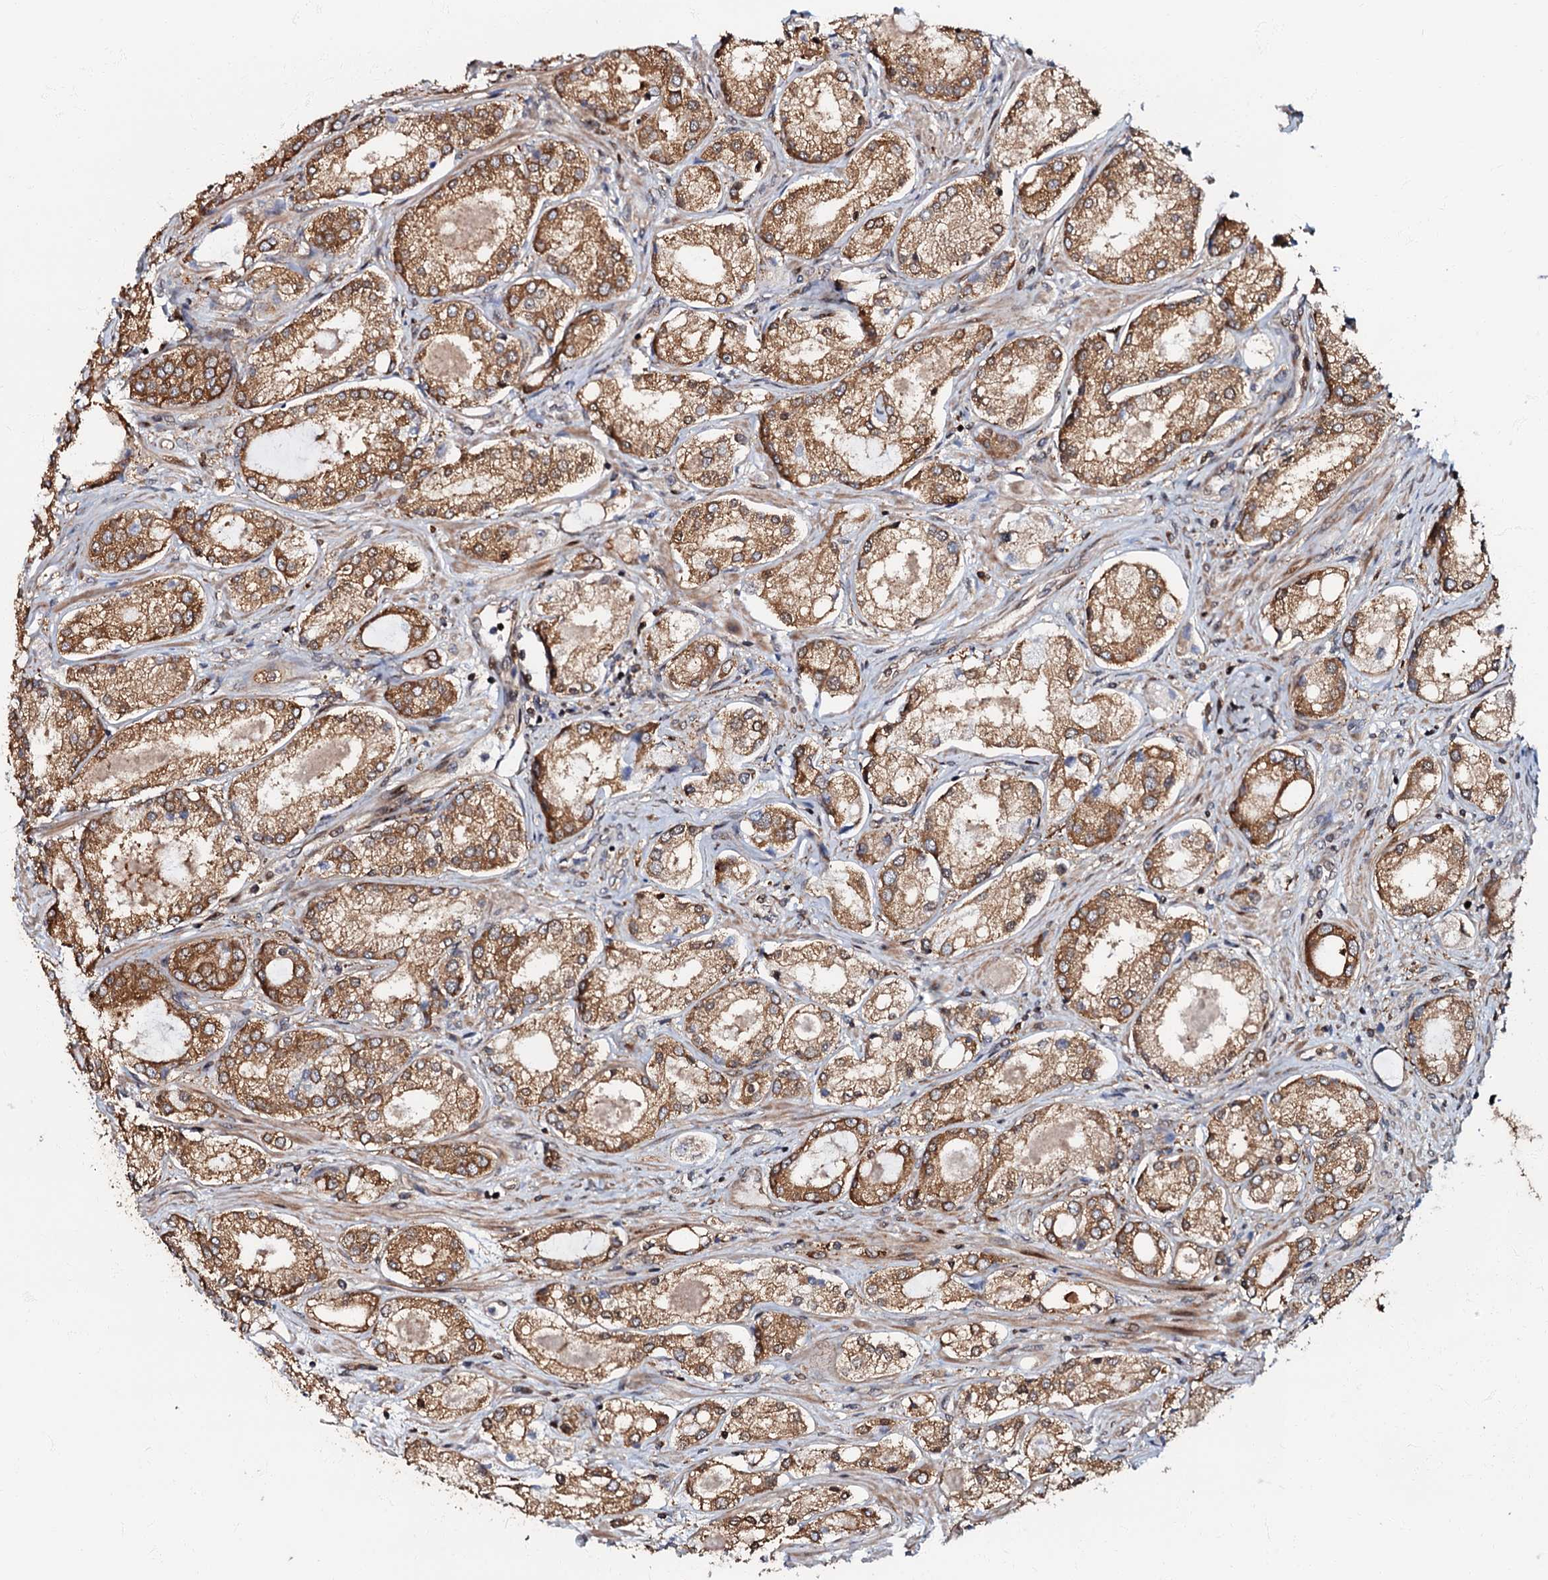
{"staining": {"intensity": "moderate", "quantity": ">75%", "location": "cytoplasmic/membranous"}, "tissue": "prostate cancer", "cell_type": "Tumor cells", "image_type": "cancer", "snomed": [{"axis": "morphology", "description": "Adenocarcinoma, Low grade"}, {"axis": "topography", "description": "Prostate"}], "caption": "Moderate cytoplasmic/membranous expression for a protein is identified in approximately >75% of tumor cells of prostate cancer using IHC.", "gene": "OSBP", "patient": {"sex": "male", "age": 68}}